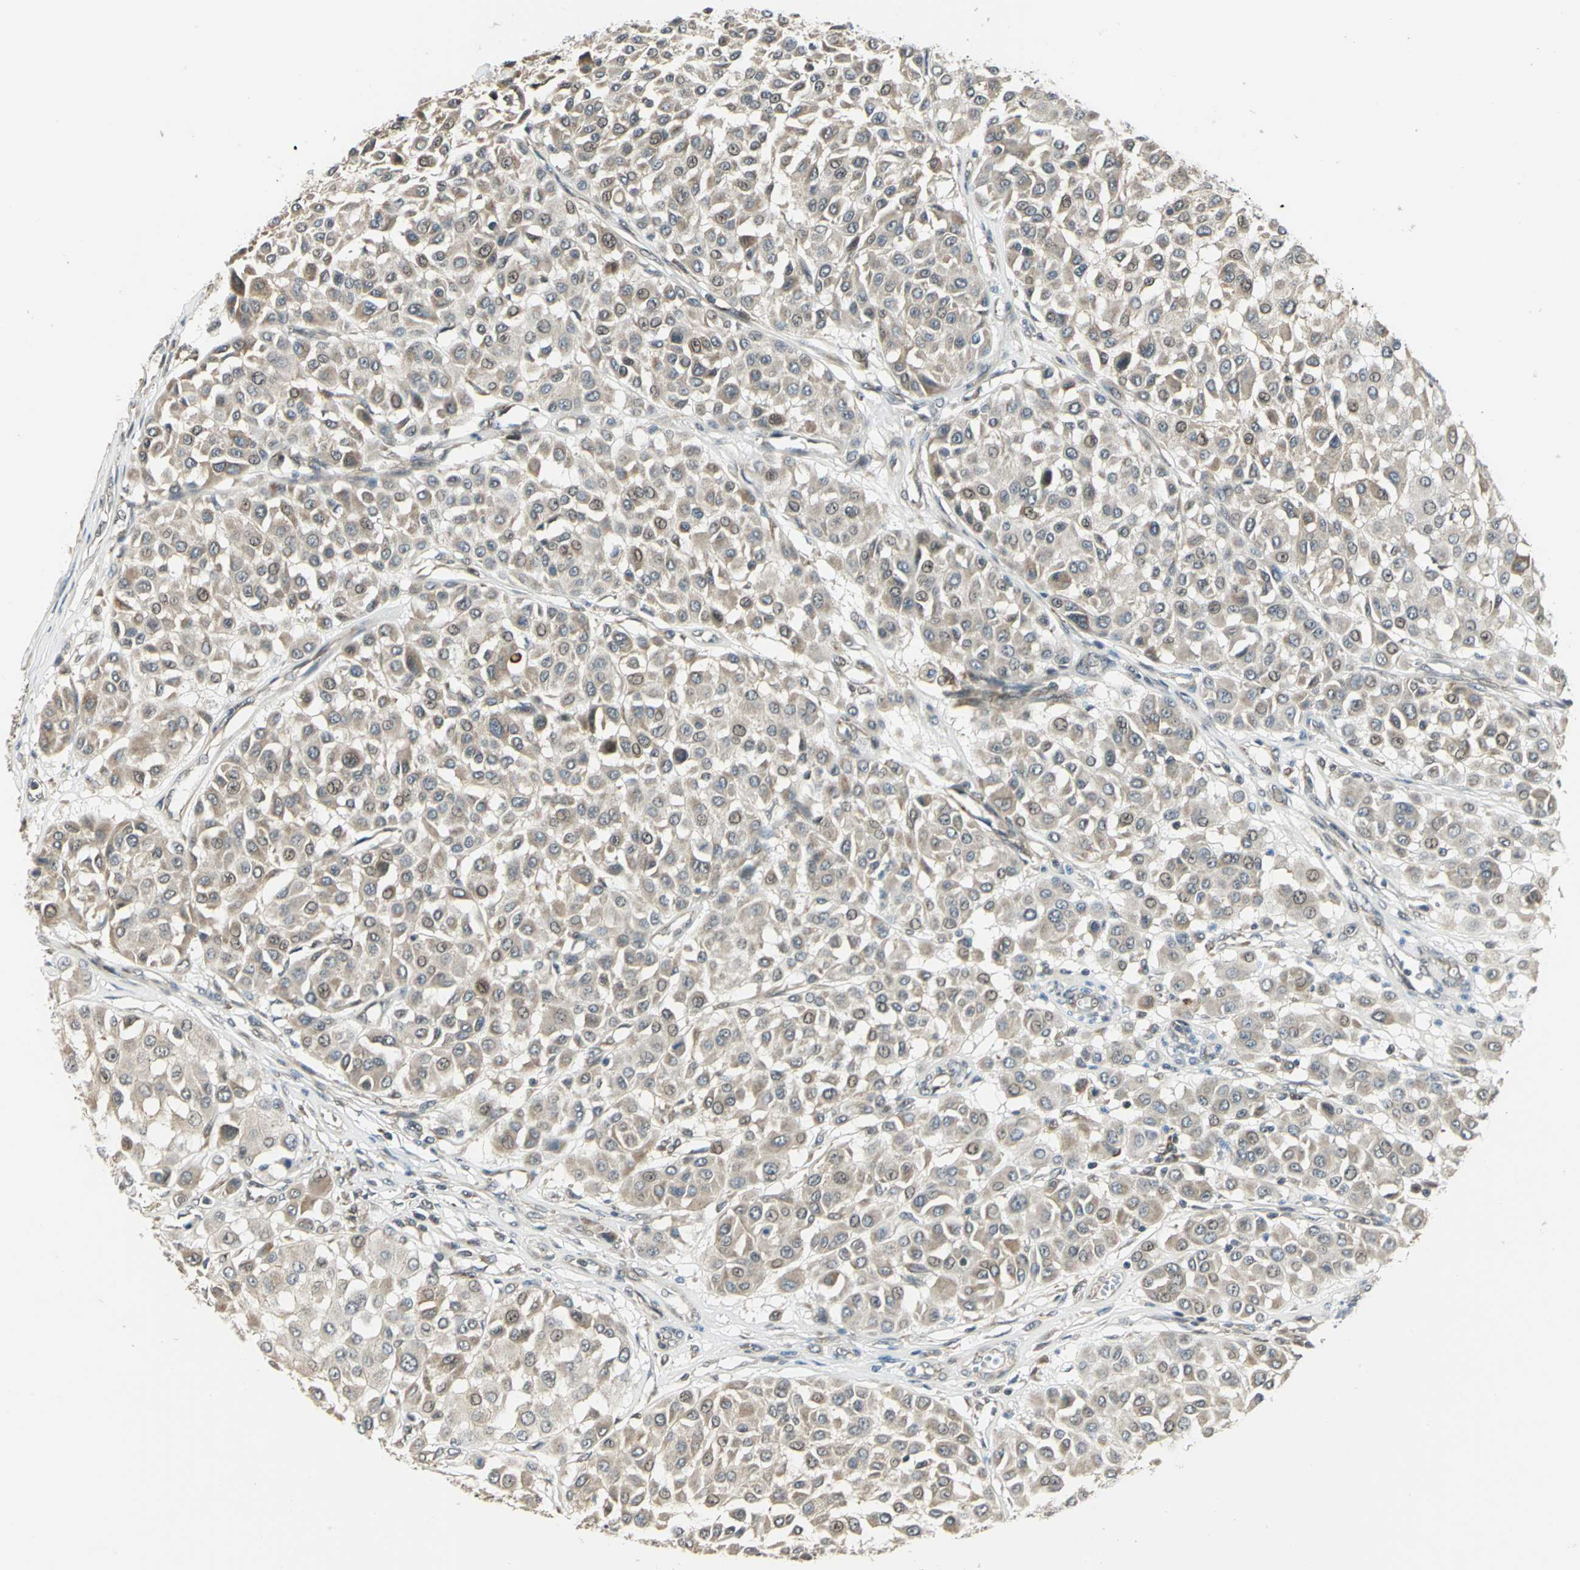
{"staining": {"intensity": "weak", "quantity": ">75%", "location": "cytoplasmic/membranous"}, "tissue": "melanoma", "cell_type": "Tumor cells", "image_type": "cancer", "snomed": [{"axis": "morphology", "description": "Malignant melanoma, Metastatic site"}, {"axis": "topography", "description": "Soft tissue"}], "caption": "IHC staining of malignant melanoma (metastatic site), which reveals low levels of weak cytoplasmic/membranous expression in about >75% of tumor cells indicating weak cytoplasmic/membranous protein staining. The staining was performed using DAB (brown) for protein detection and nuclei were counterstained in hematoxylin (blue).", "gene": "PLAGL2", "patient": {"sex": "male", "age": 41}}